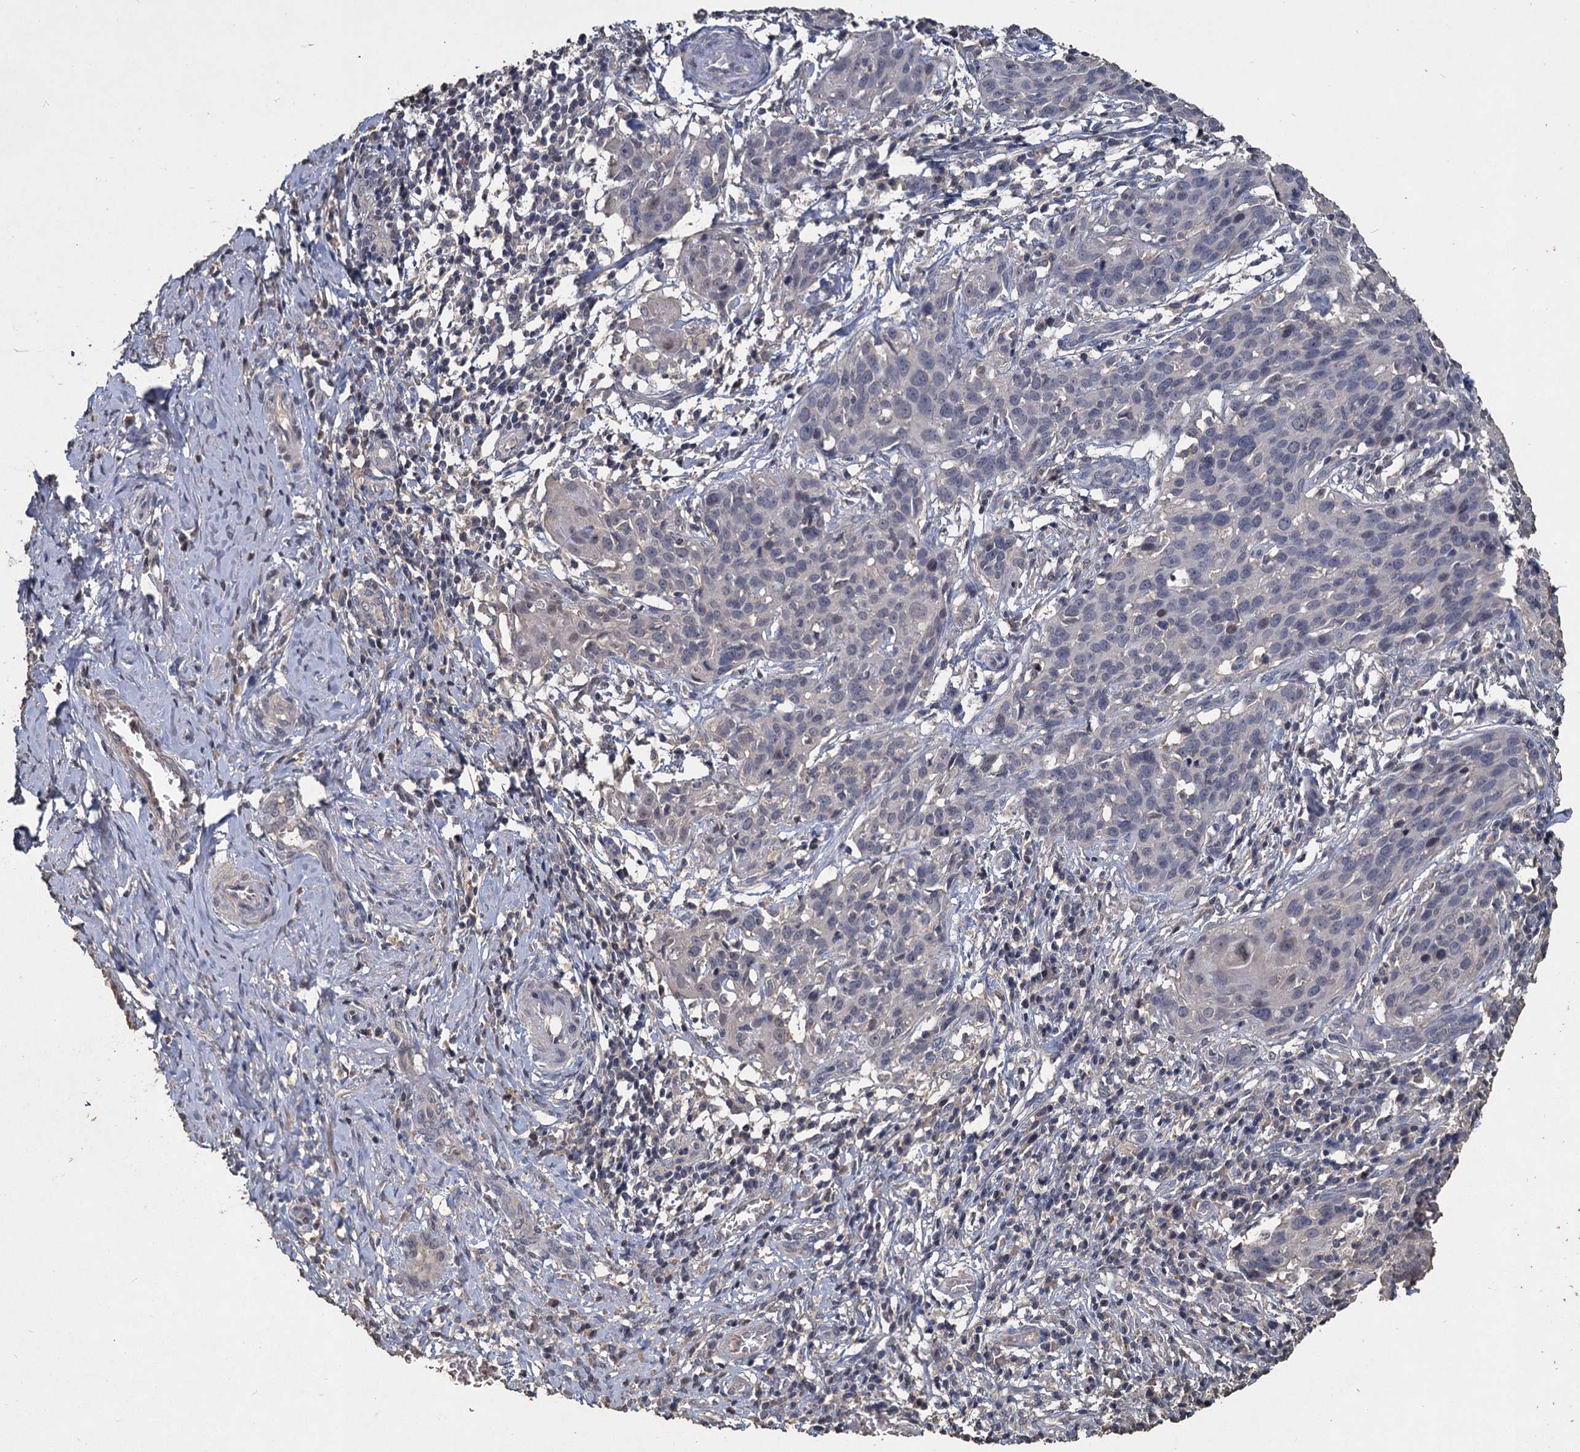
{"staining": {"intensity": "negative", "quantity": "none", "location": "none"}, "tissue": "cervical cancer", "cell_type": "Tumor cells", "image_type": "cancer", "snomed": [{"axis": "morphology", "description": "Squamous cell carcinoma, NOS"}, {"axis": "topography", "description": "Cervix"}], "caption": "High power microscopy histopathology image of an immunohistochemistry photomicrograph of squamous cell carcinoma (cervical), revealing no significant expression in tumor cells.", "gene": "CCDC61", "patient": {"sex": "female", "age": 50}}